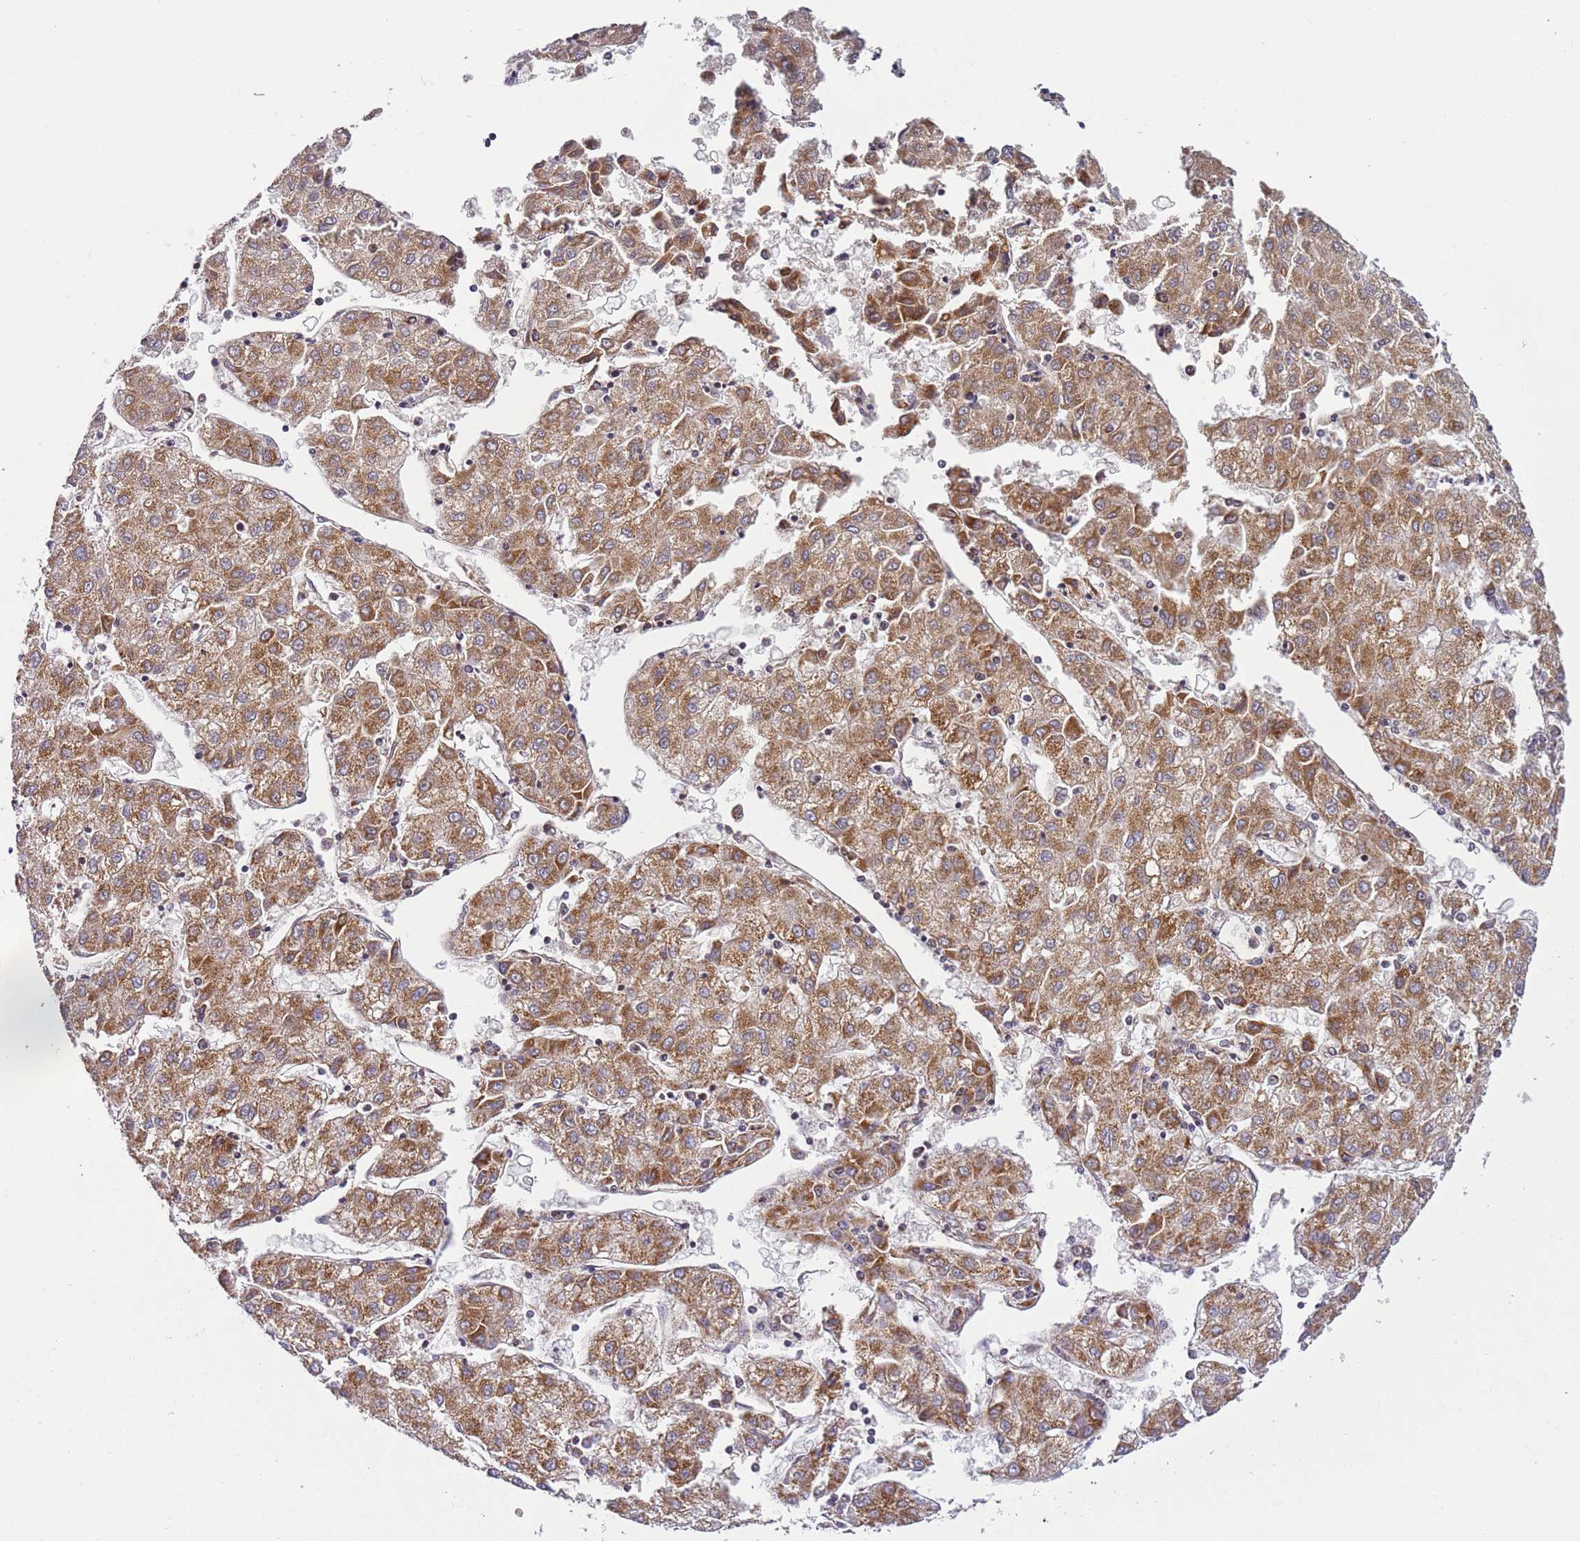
{"staining": {"intensity": "moderate", "quantity": ">75%", "location": "cytoplasmic/membranous"}, "tissue": "liver cancer", "cell_type": "Tumor cells", "image_type": "cancer", "snomed": [{"axis": "morphology", "description": "Carcinoma, Hepatocellular, NOS"}, {"axis": "topography", "description": "Liver"}], "caption": "A brown stain labels moderate cytoplasmic/membranous expression of a protein in human liver cancer (hepatocellular carcinoma) tumor cells.", "gene": "MRPL20", "patient": {"sex": "male", "age": 72}}